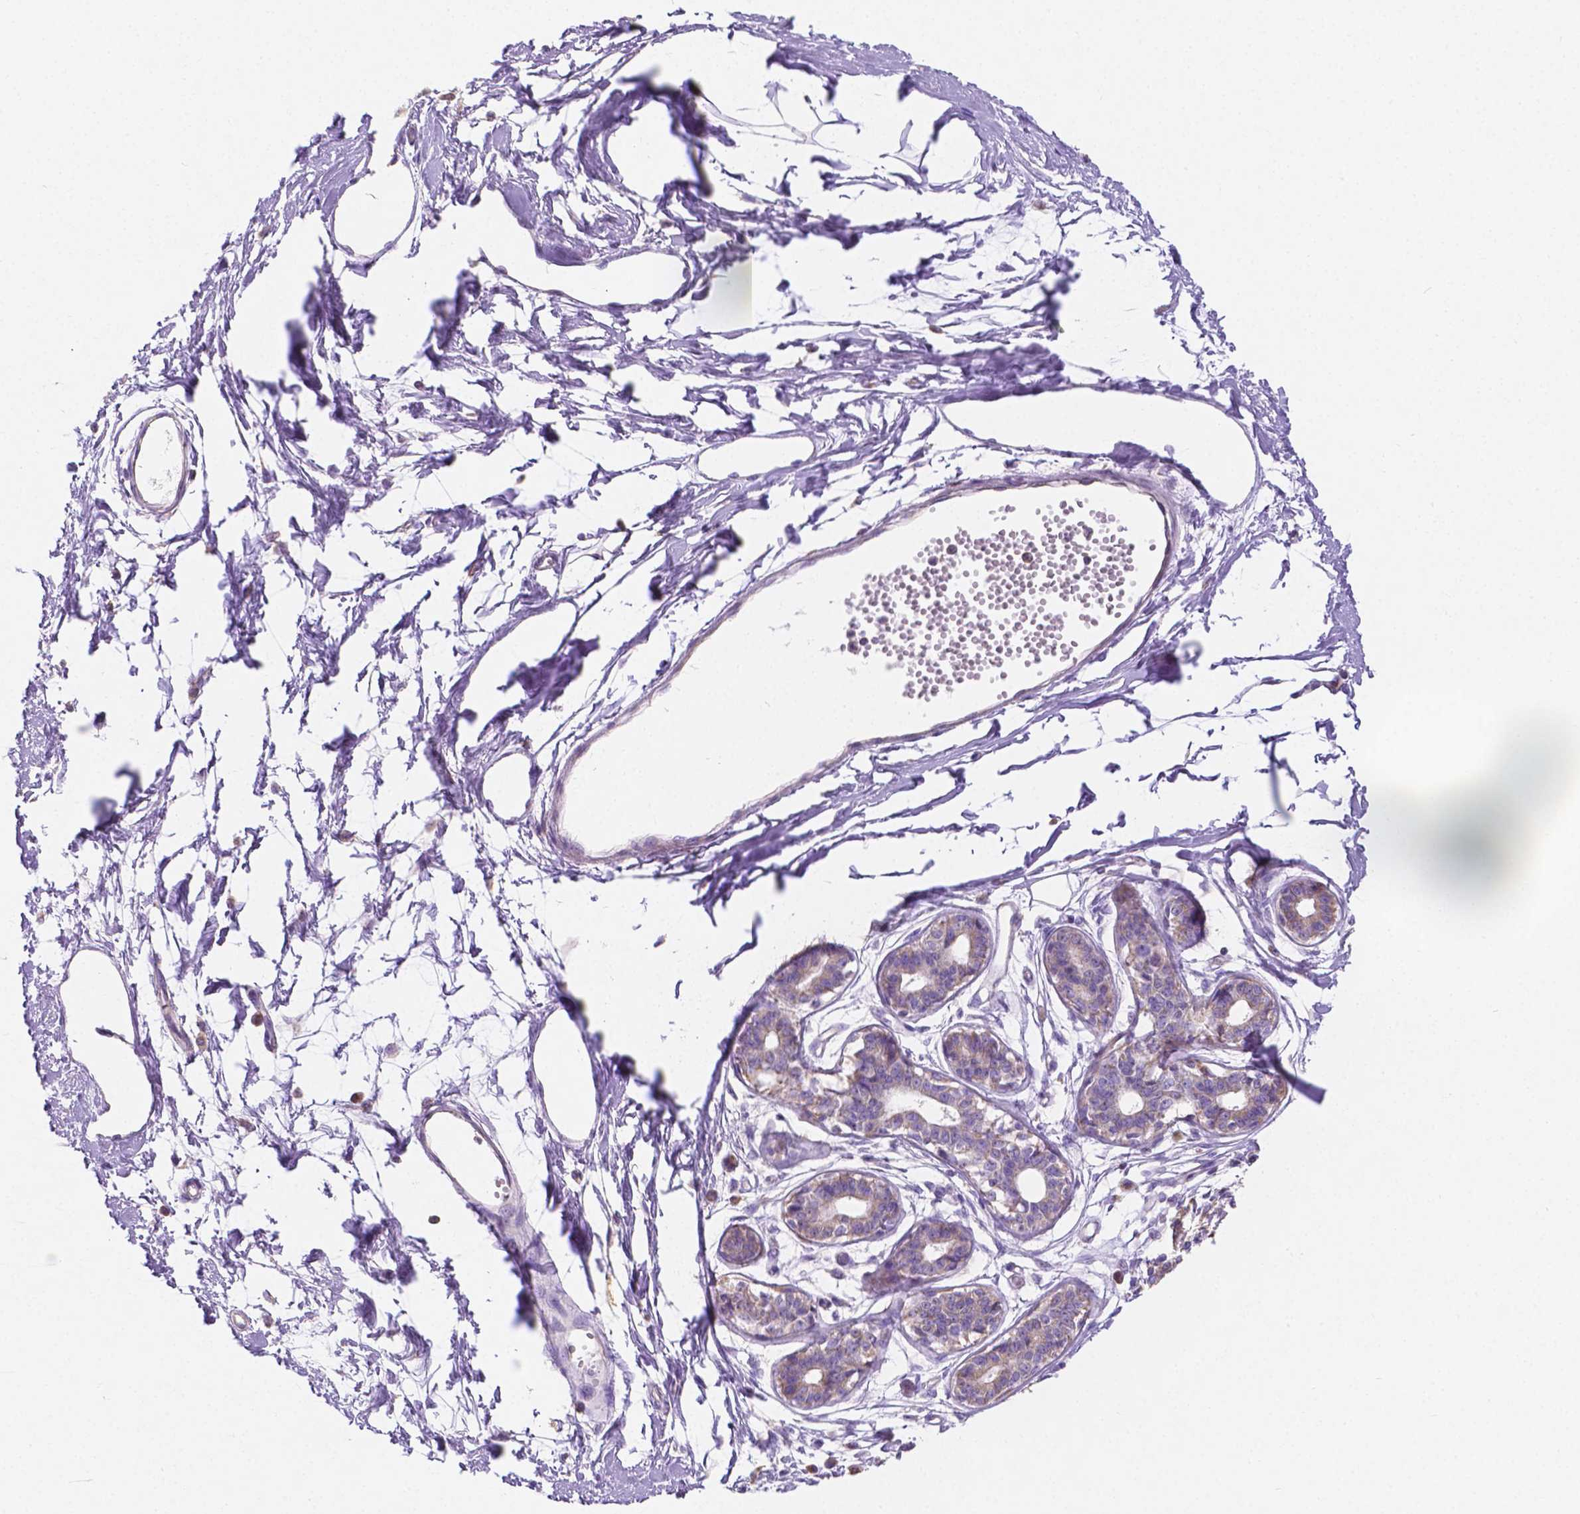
{"staining": {"intensity": "negative", "quantity": "none", "location": "none"}, "tissue": "breast", "cell_type": "Adipocytes", "image_type": "normal", "snomed": [{"axis": "morphology", "description": "Normal tissue, NOS"}, {"axis": "topography", "description": "Breast"}], "caption": "Immunohistochemical staining of benign breast shows no significant expression in adipocytes.", "gene": "TMEM130", "patient": {"sex": "female", "age": 45}}